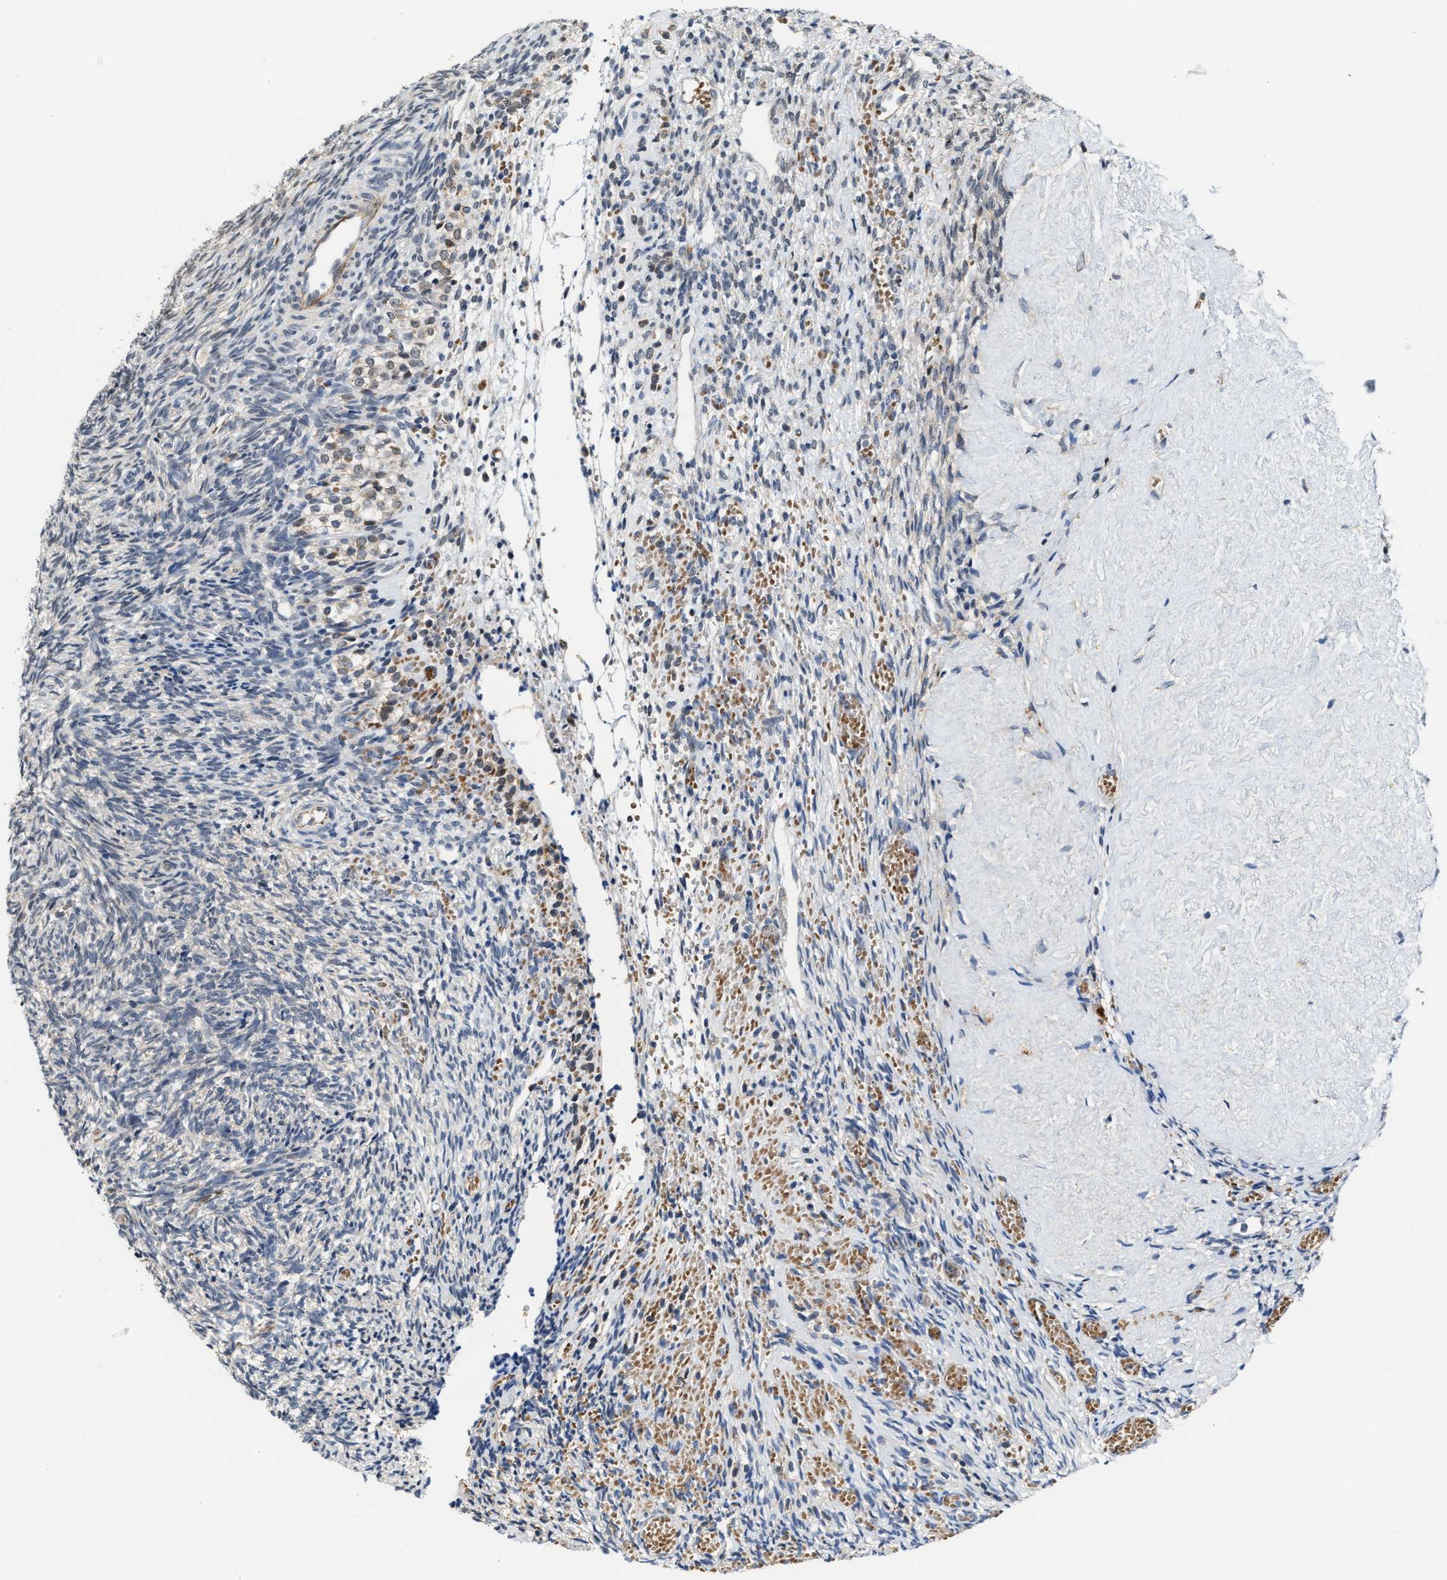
{"staining": {"intensity": "weak", "quantity": "<25%", "location": "cytoplasmic/membranous"}, "tissue": "ovary", "cell_type": "Follicle cells", "image_type": "normal", "snomed": [{"axis": "morphology", "description": "Normal tissue, NOS"}, {"axis": "topography", "description": "Ovary"}], "caption": "A high-resolution image shows immunohistochemistry staining of benign ovary, which reveals no significant positivity in follicle cells.", "gene": "KIF24", "patient": {"sex": "female", "age": 41}}